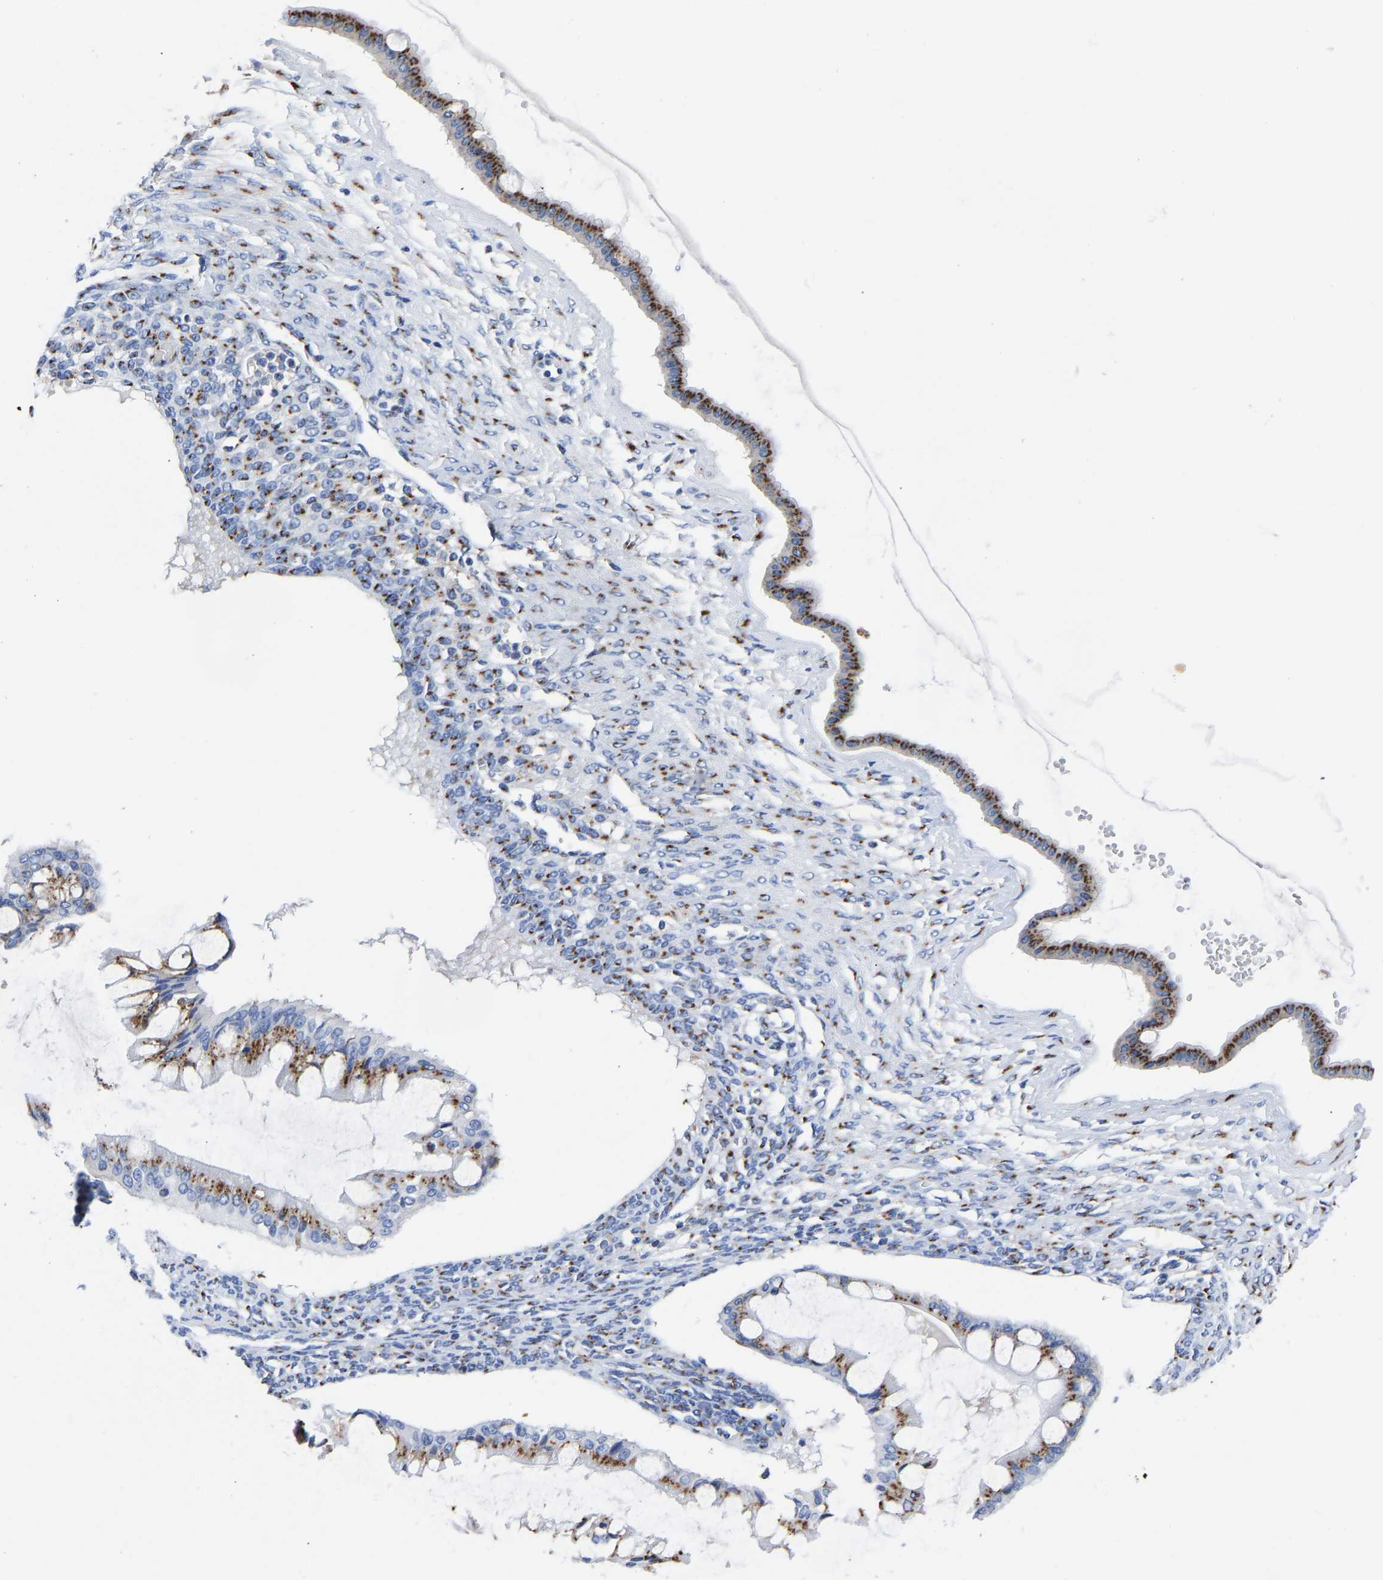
{"staining": {"intensity": "strong", "quantity": ">75%", "location": "cytoplasmic/membranous"}, "tissue": "ovarian cancer", "cell_type": "Tumor cells", "image_type": "cancer", "snomed": [{"axis": "morphology", "description": "Cystadenocarcinoma, mucinous, NOS"}, {"axis": "topography", "description": "Ovary"}], "caption": "The photomicrograph displays staining of mucinous cystadenocarcinoma (ovarian), revealing strong cytoplasmic/membranous protein positivity (brown color) within tumor cells.", "gene": "TMEM87A", "patient": {"sex": "female", "age": 73}}